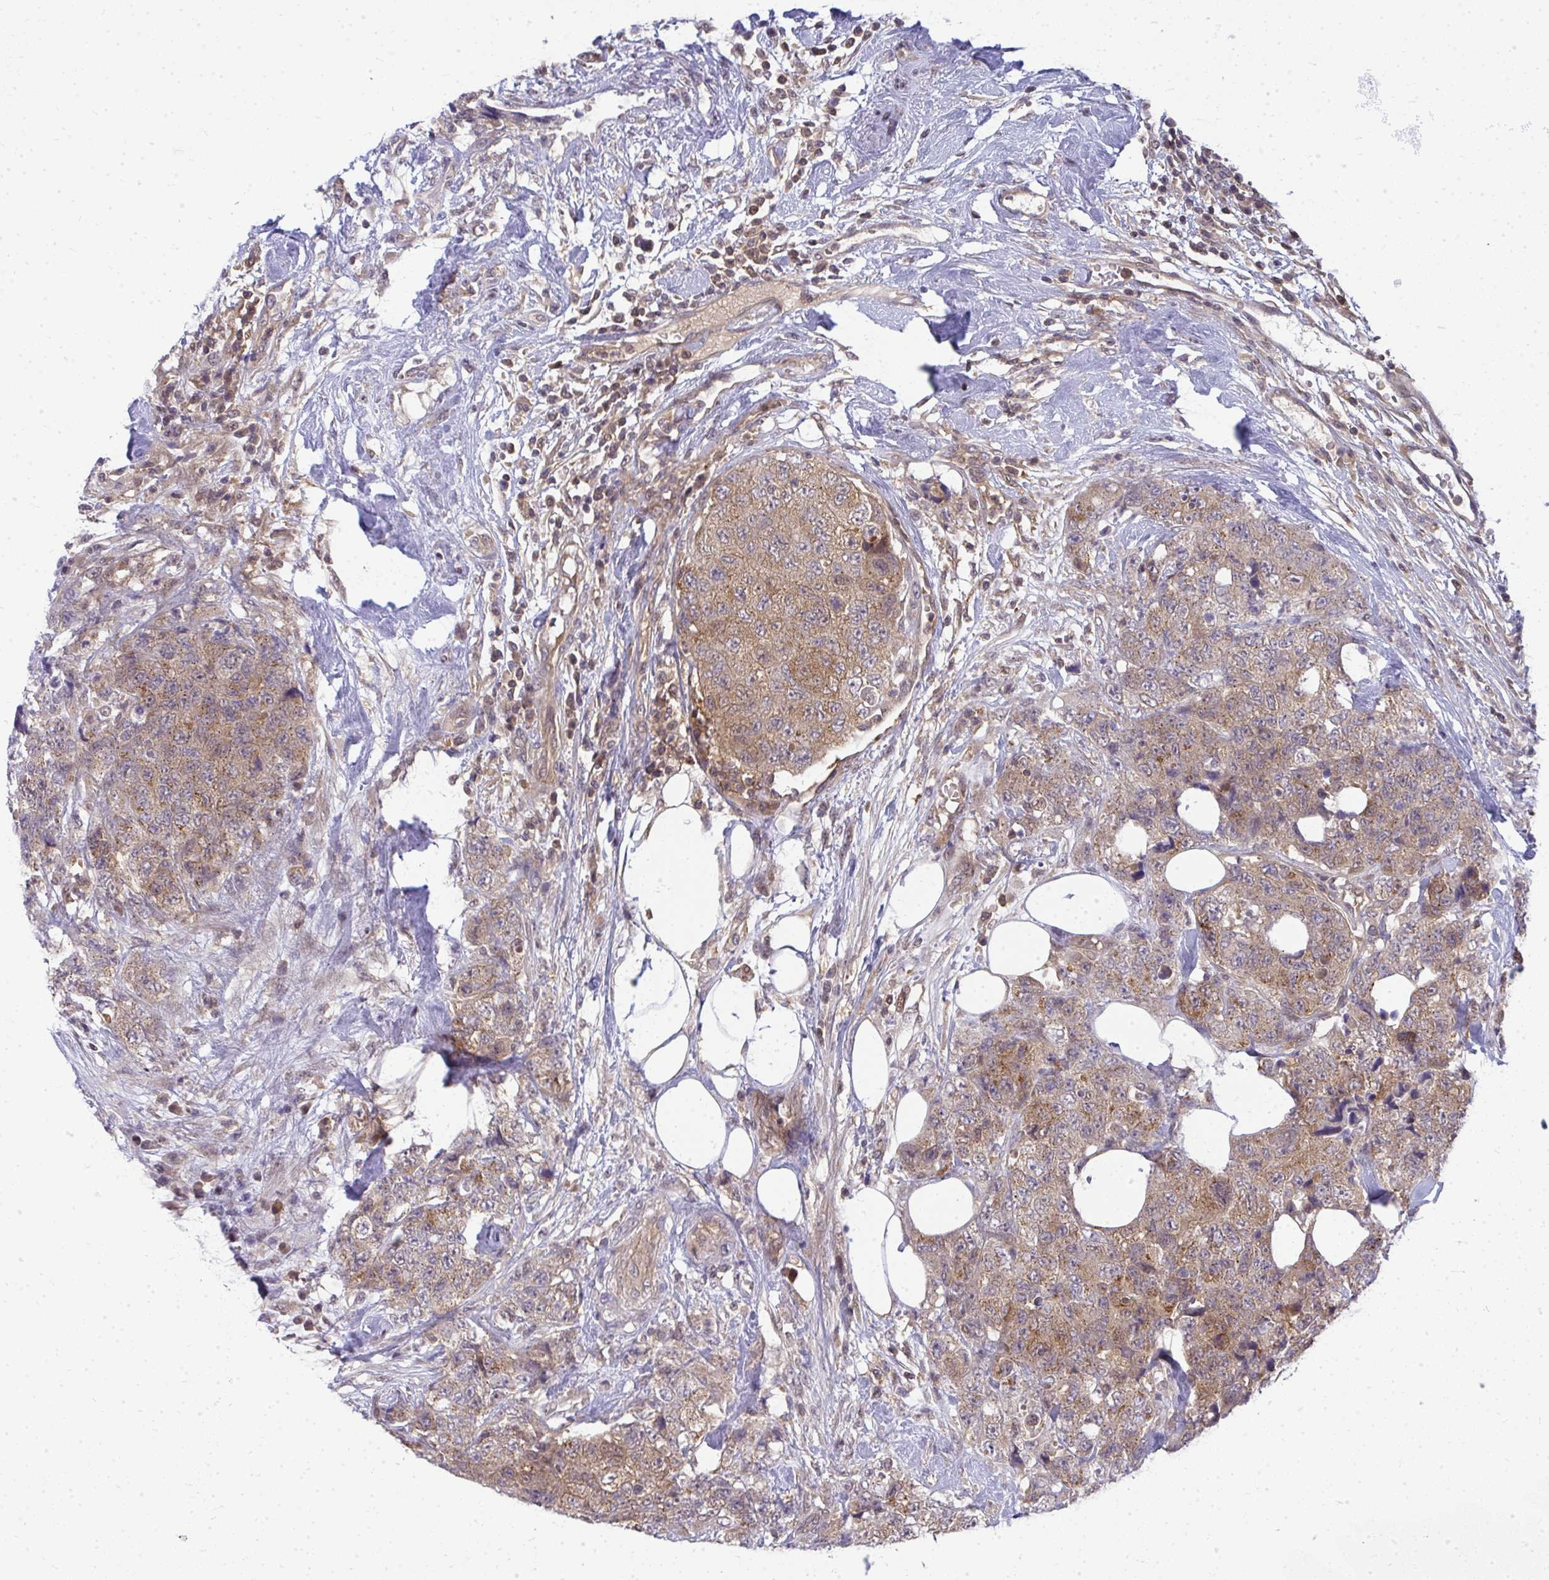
{"staining": {"intensity": "weak", "quantity": ">75%", "location": "cytoplasmic/membranous"}, "tissue": "urothelial cancer", "cell_type": "Tumor cells", "image_type": "cancer", "snomed": [{"axis": "morphology", "description": "Urothelial carcinoma, High grade"}, {"axis": "topography", "description": "Urinary bladder"}], "caption": "Immunohistochemical staining of high-grade urothelial carcinoma shows low levels of weak cytoplasmic/membranous protein expression in about >75% of tumor cells.", "gene": "HDHD2", "patient": {"sex": "female", "age": 78}}